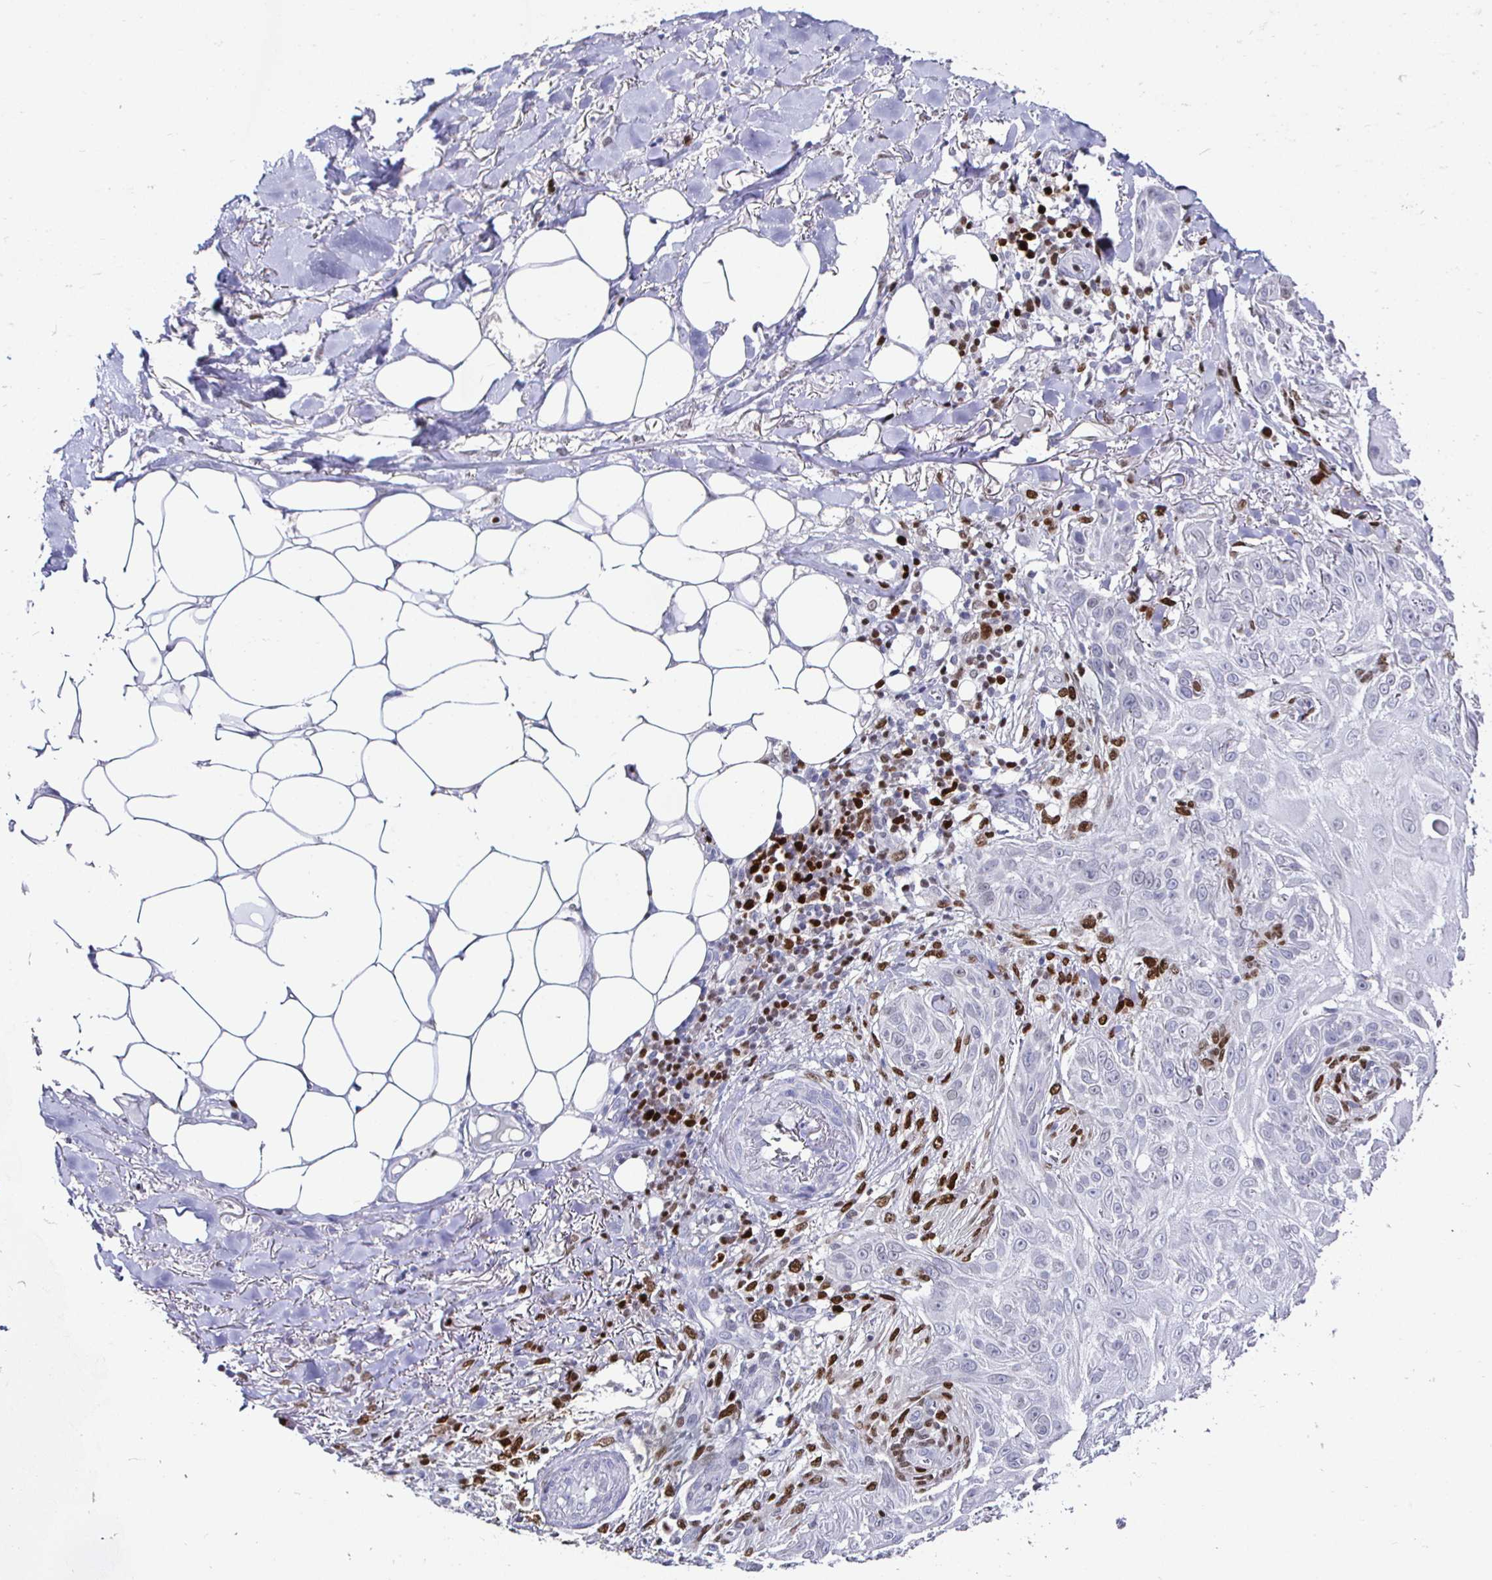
{"staining": {"intensity": "negative", "quantity": "none", "location": "none"}, "tissue": "skin cancer", "cell_type": "Tumor cells", "image_type": "cancer", "snomed": [{"axis": "morphology", "description": "Squamous cell carcinoma, NOS"}, {"axis": "topography", "description": "Skin"}], "caption": "Immunohistochemical staining of human skin squamous cell carcinoma reveals no significant staining in tumor cells. (DAB IHC, high magnification).", "gene": "RUNX2", "patient": {"sex": "female", "age": 91}}